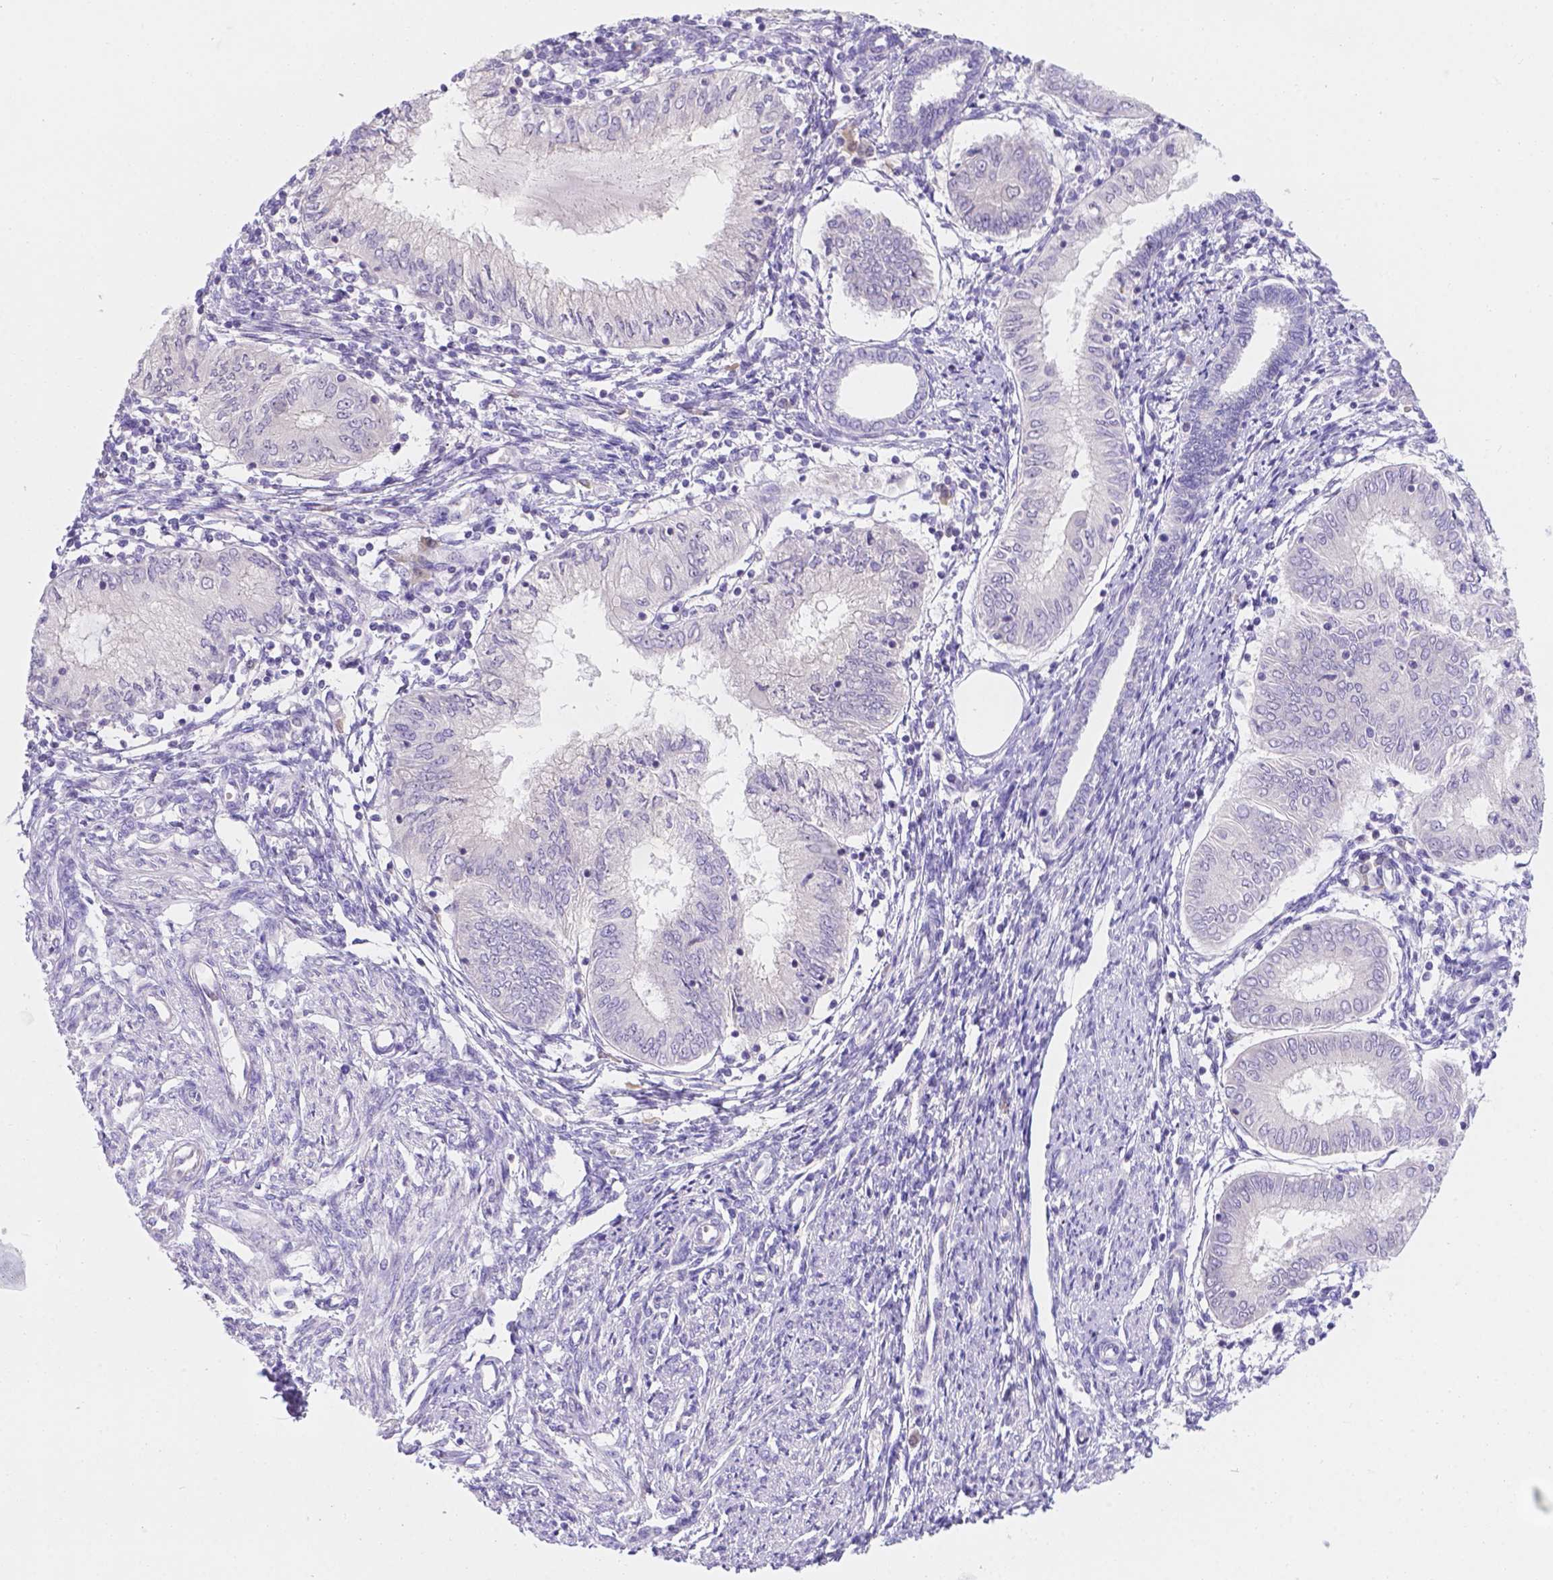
{"staining": {"intensity": "negative", "quantity": "none", "location": "none"}, "tissue": "endometrial cancer", "cell_type": "Tumor cells", "image_type": "cancer", "snomed": [{"axis": "morphology", "description": "Adenocarcinoma, NOS"}, {"axis": "topography", "description": "Endometrium"}], "caption": "An immunohistochemistry (IHC) image of endometrial adenocarcinoma is shown. There is no staining in tumor cells of endometrial adenocarcinoma.", "gene": "CD96", "patient": {"sex": "female", "age": 68}}